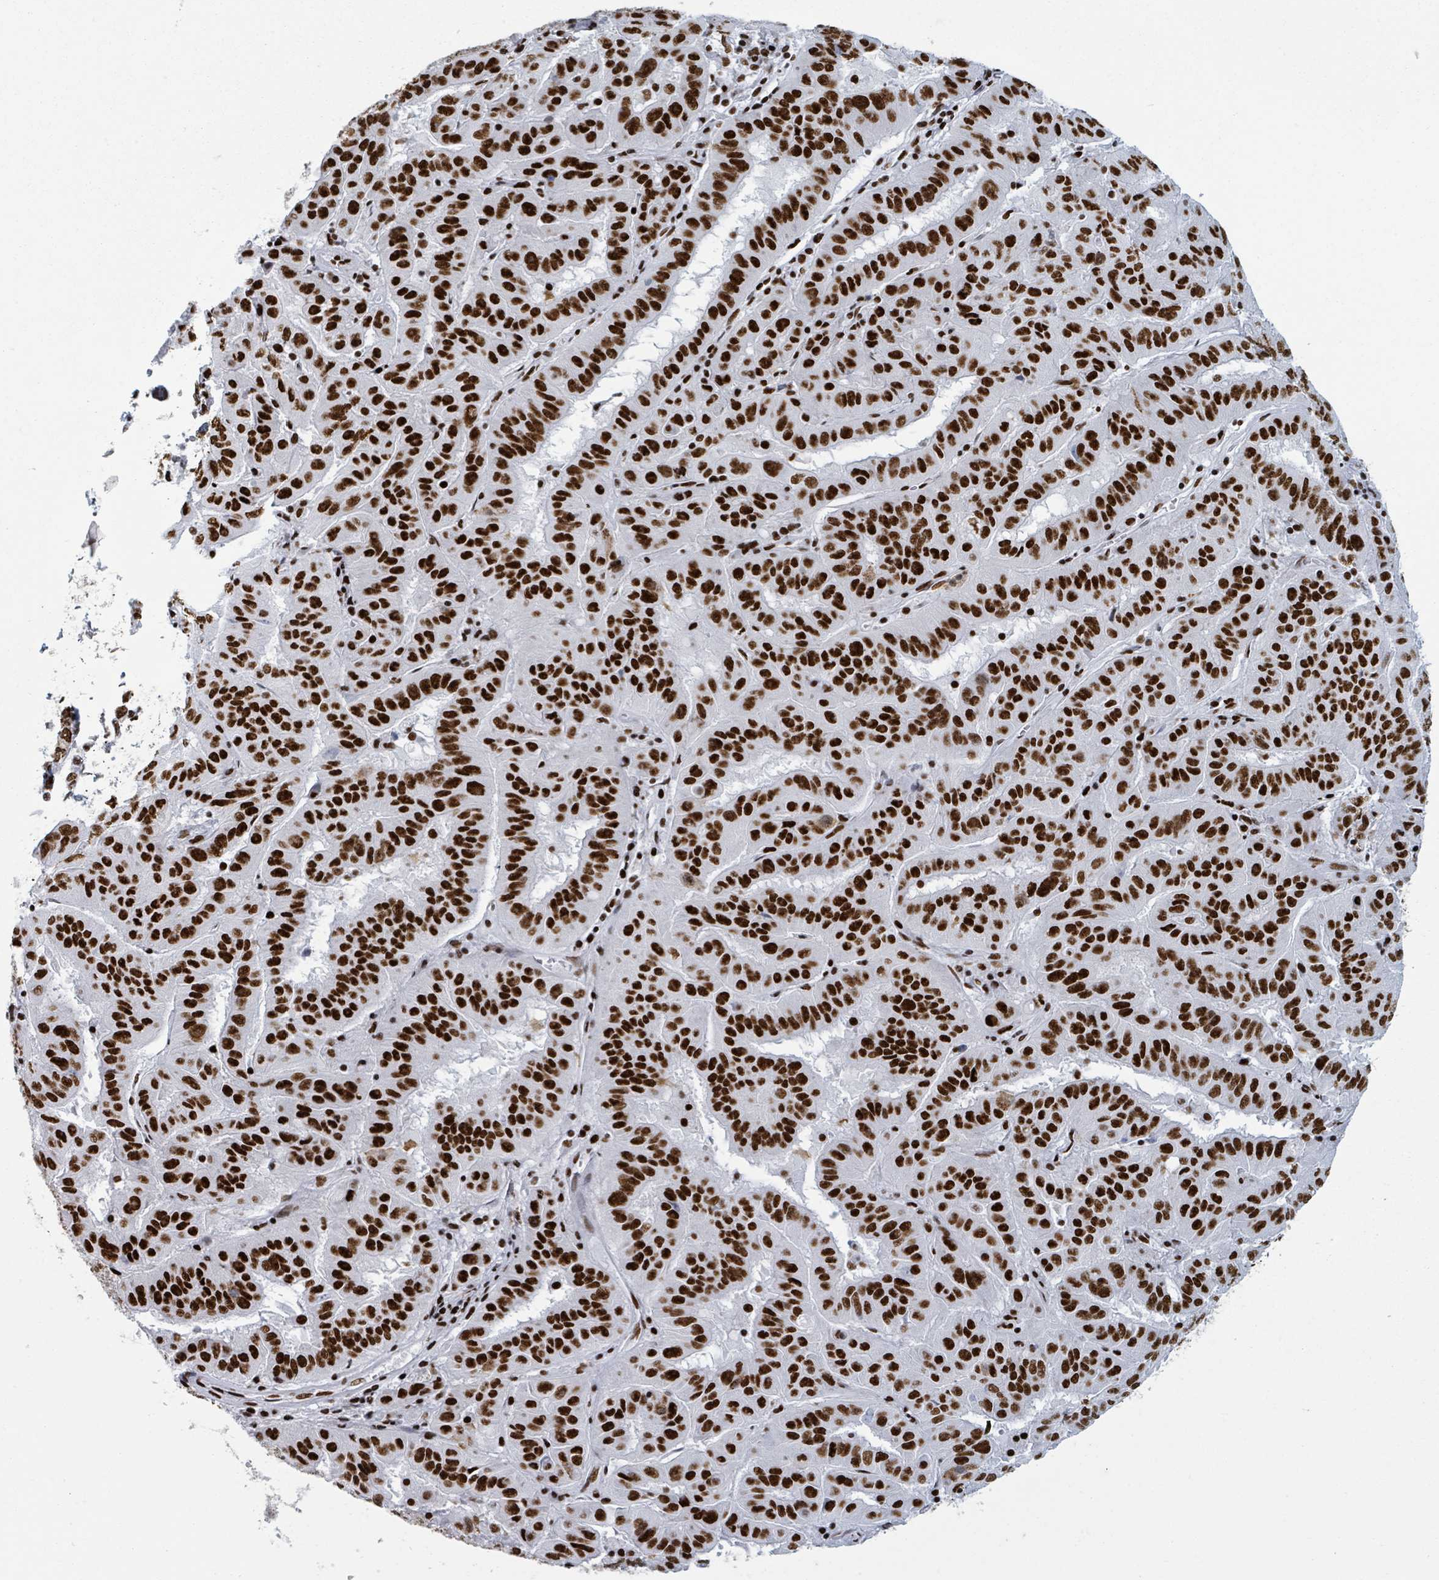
{"staining": {"intensity": "strong", "quantity": ">75%", "location": "nuclear"}, "tissue": "pancreatic cancer", "cell_type": "Tumor cells", "image_type": "cancer", "snomed": [{"axis": "morphology", "description": "Adenocarcinoma, NOS"}, {"axis": "topography", "description": "Pancreas"}], "caption": "Protein expression analysis of human pancreatic adenocarcinoma reveals strong nuclear positivity in approximately >75% of tumor cells. (IHC, brightfield microscopy, high magnification).", "gene": "DHX16", "patient": {"sex": "male", "age": 63}}